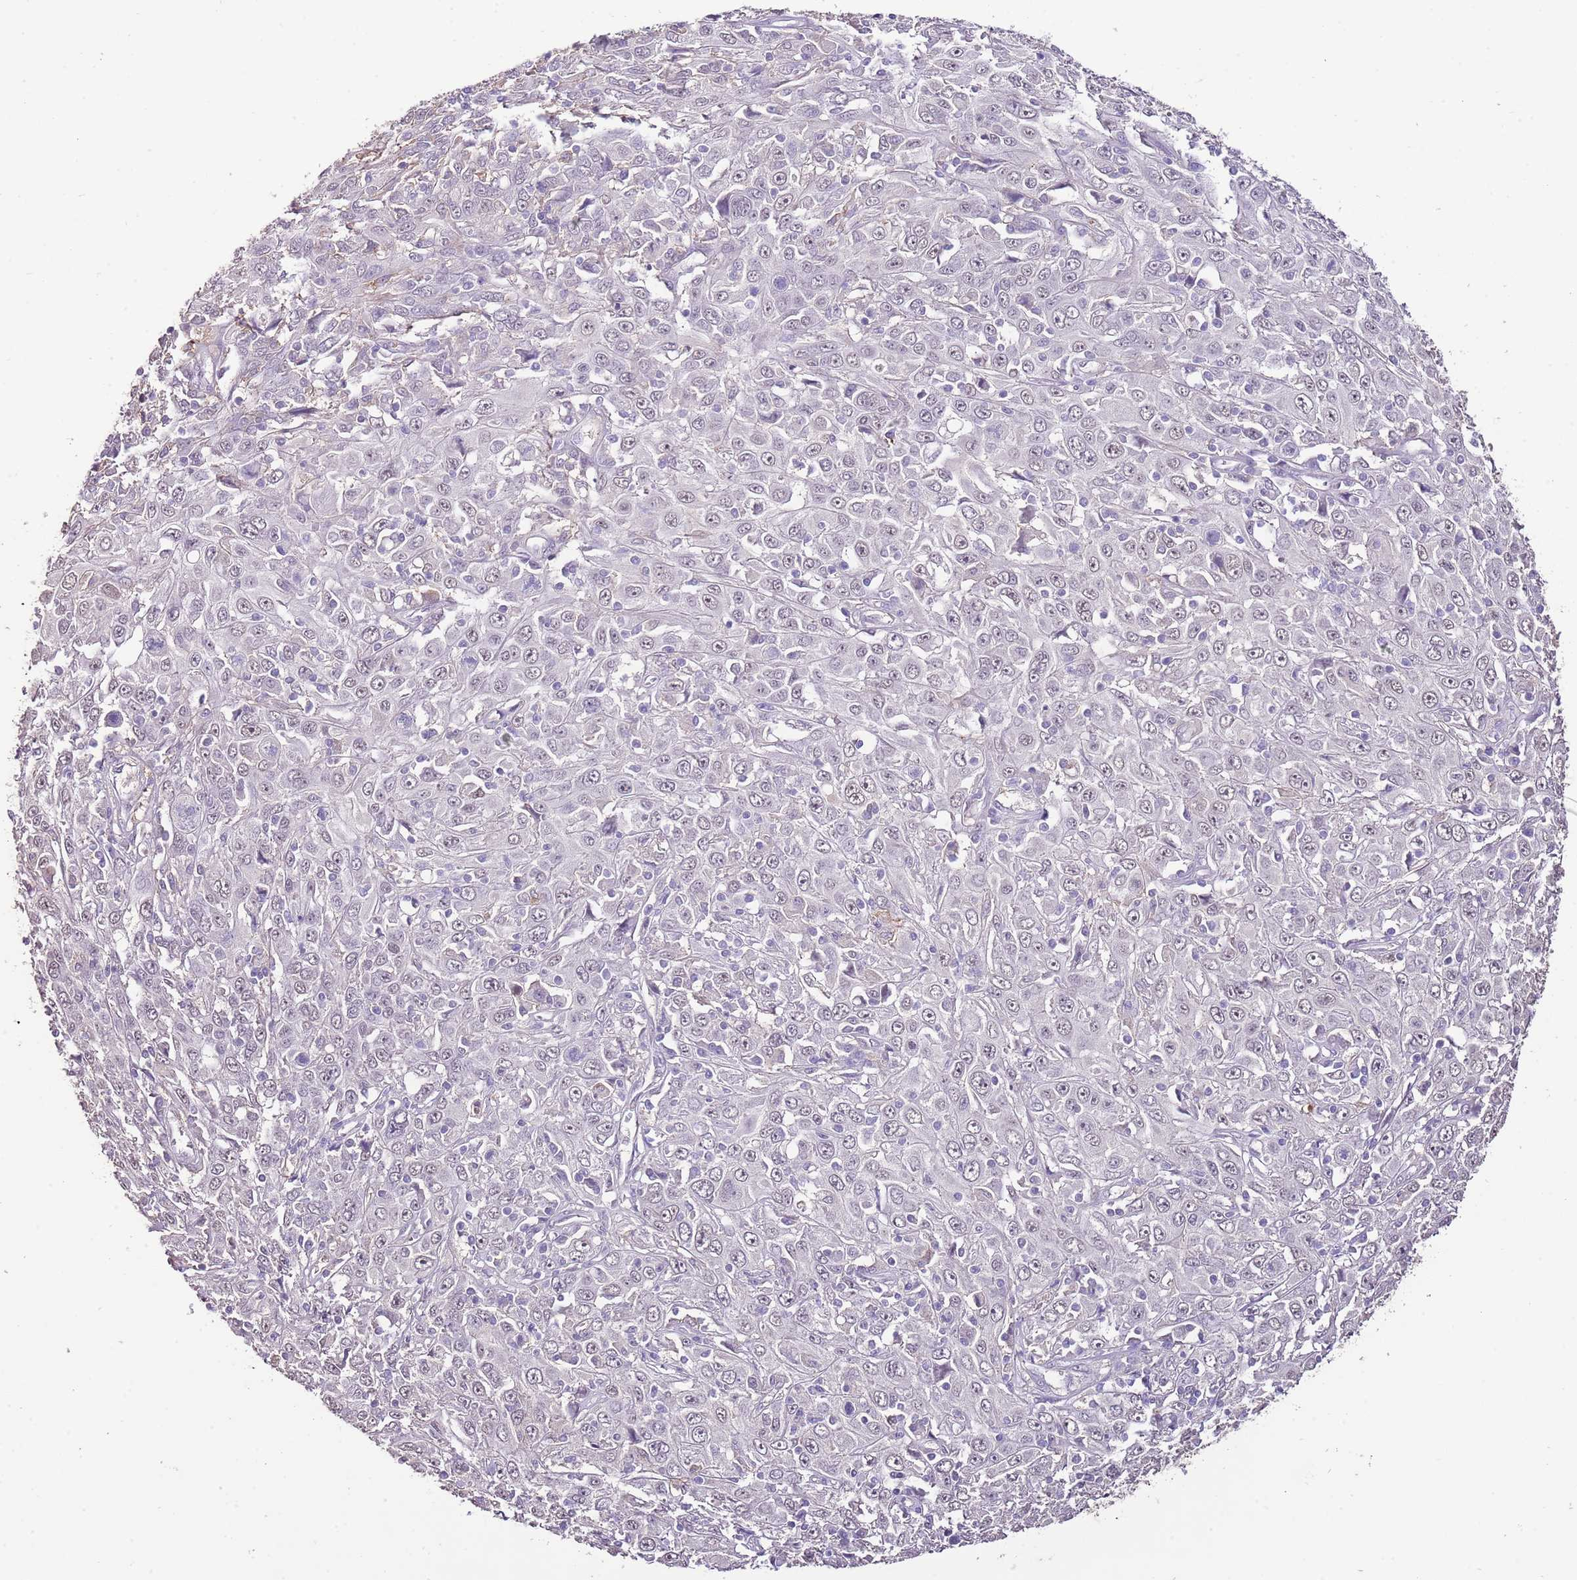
{"staining": {"intensity": "weak", "quantity": "<25%", "location": "nuclear"}, "tissue": "cervical cancer", "cell_type": "Tumor cells", "image_type": "cancer", "snomed": [{"axis": "morphology", "description": "Squamous cell carcinoma, NOS"}, {"axis": "topography", "description": "Cervix"}], "caption": "Cervical cancer was stained to show a protein in brown. There is no significant positivity in tumor cells.", "gene": "IZUMO4", "patient": {"sex": "female", "age": 46}}